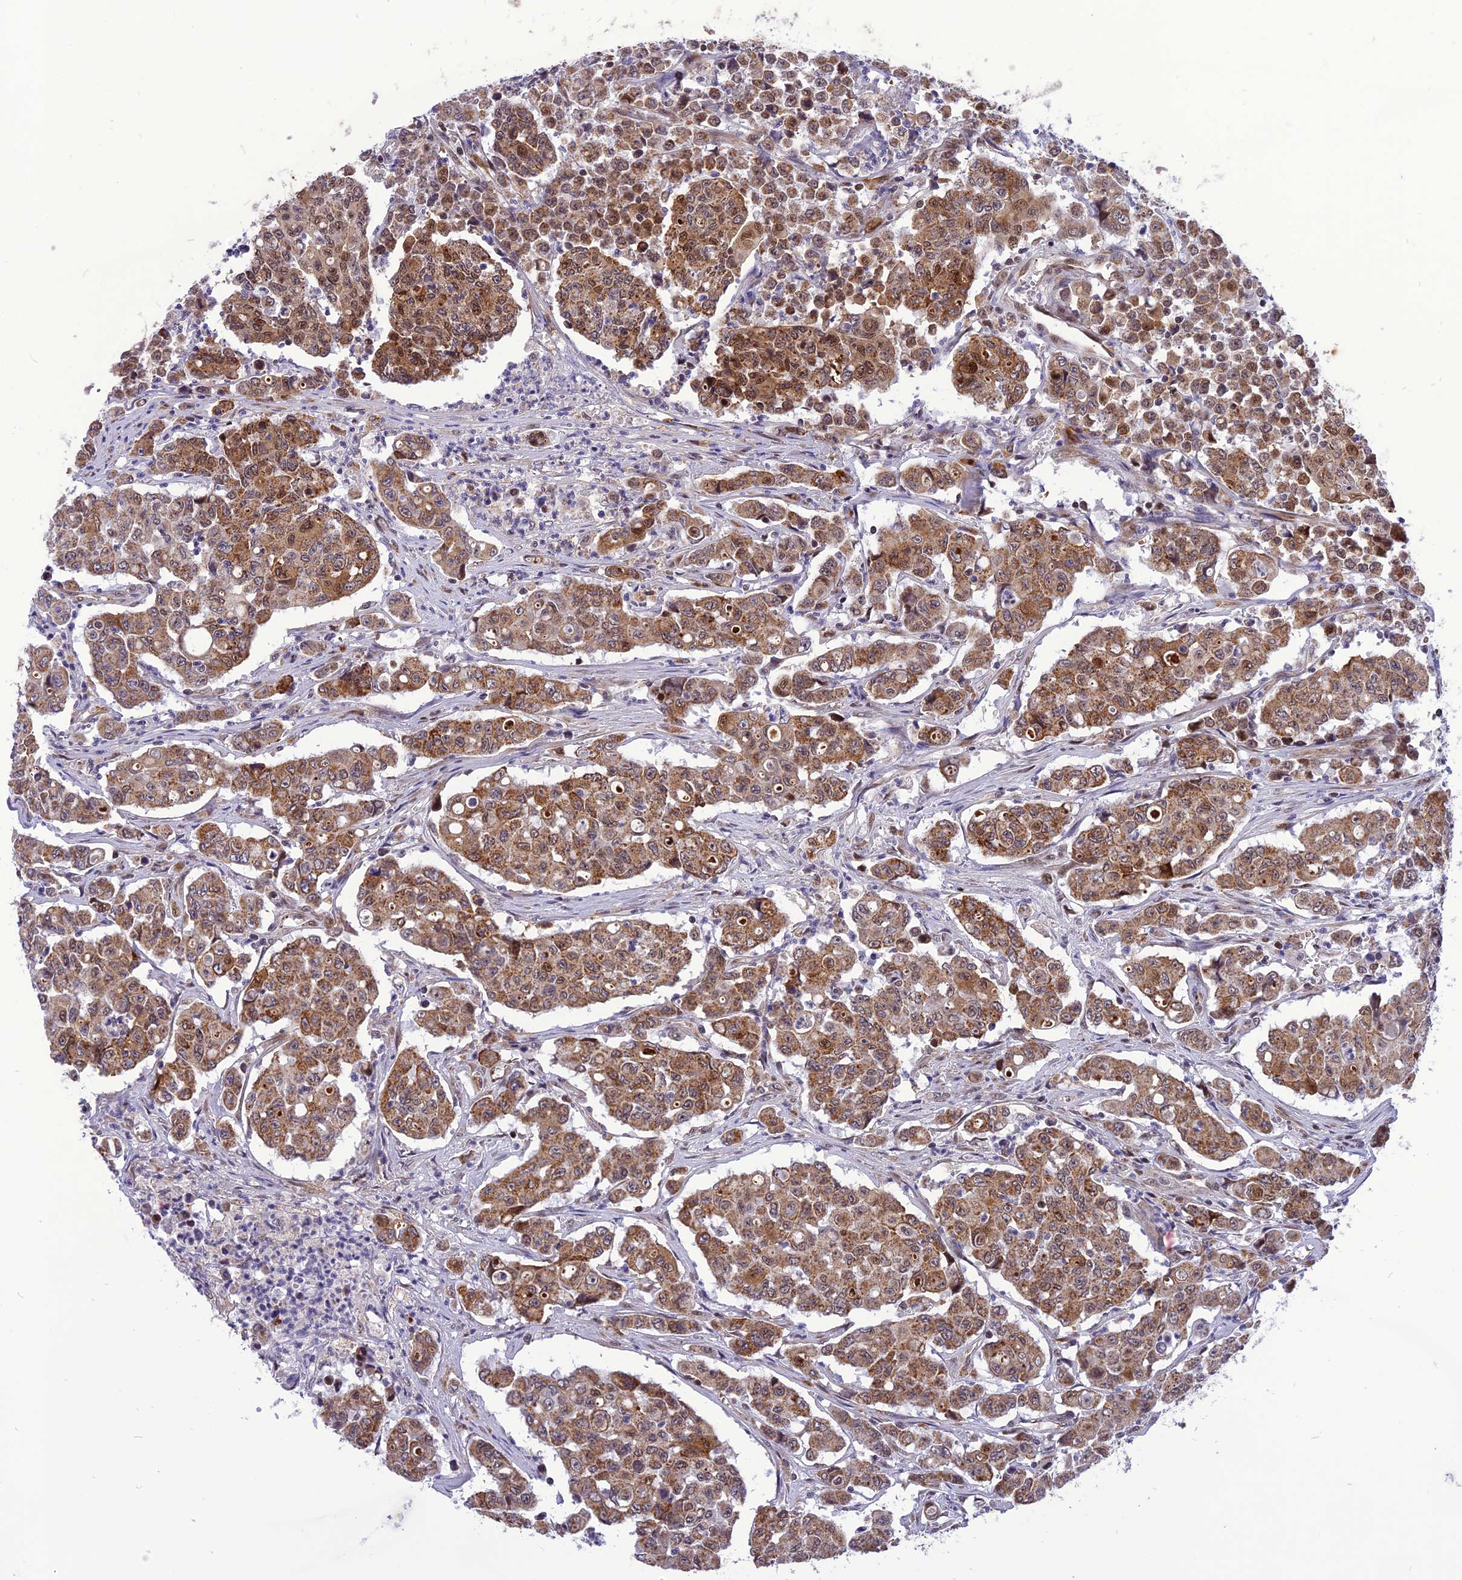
{"staining": {"intensity": "moderate", "quantity": ">75%", "location": "cytoplasmic/membranous"}, "tissue": "colorectal cancer", "cell_type": "Tumor cells", "image_type": "cancer", "snomed": [{"axis": "morphology", "description": "Adenocarcinoma, NOS"}, {"axis": "topography", "description": "Colon"}], "caption": "Colorectal cancer stained for a protein (brown) shows moderate cytoplasmic/membranous positive staining in approximately >75% of tumor cells.", "gene": "CMC1", "patient": {"sex": "male", "age": 51}}